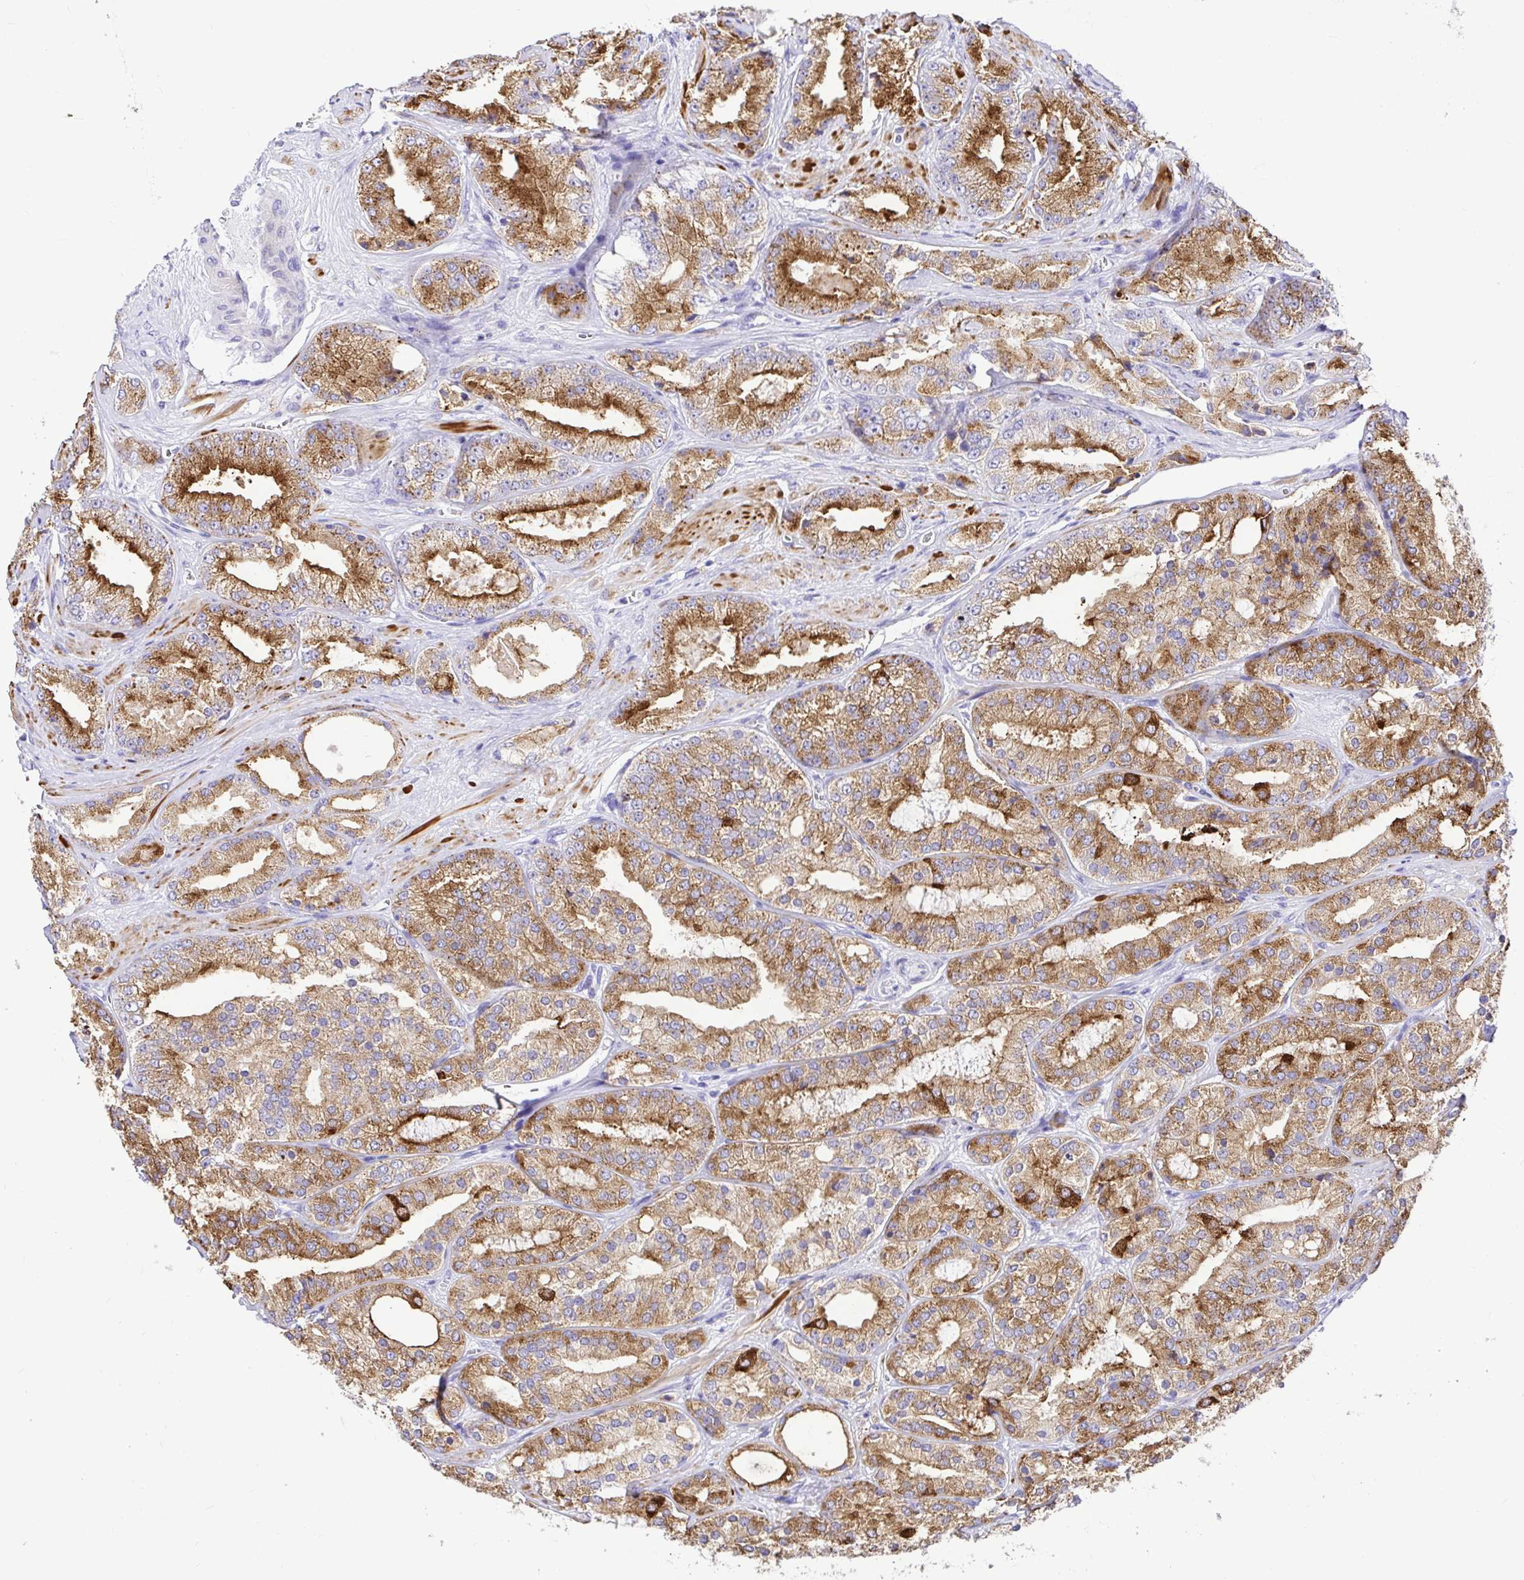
{"staining": {"intensity": "moderate", "quantity": ">75%", "location": "cytoplasmic/membranous"}, "tissue": "prostate cancer", "cell_type": "Tumor cells", "image_type": "cancer", "snomed": [{"axis": "morphology", "description": "Adenocarcinoma, High grade"}, {"axis": "topography", "description": "Prostate"}], "caption": "The photomicrograph shows immunohistochemical staining of prostate cancer (high-grade adenocarcinoma). There is moderate cytoplasmic/membranous staining is identified in approximately >75% of tumor cells.", "gene": "BACE2", "patient": {"sex": "male", "age": 68}}